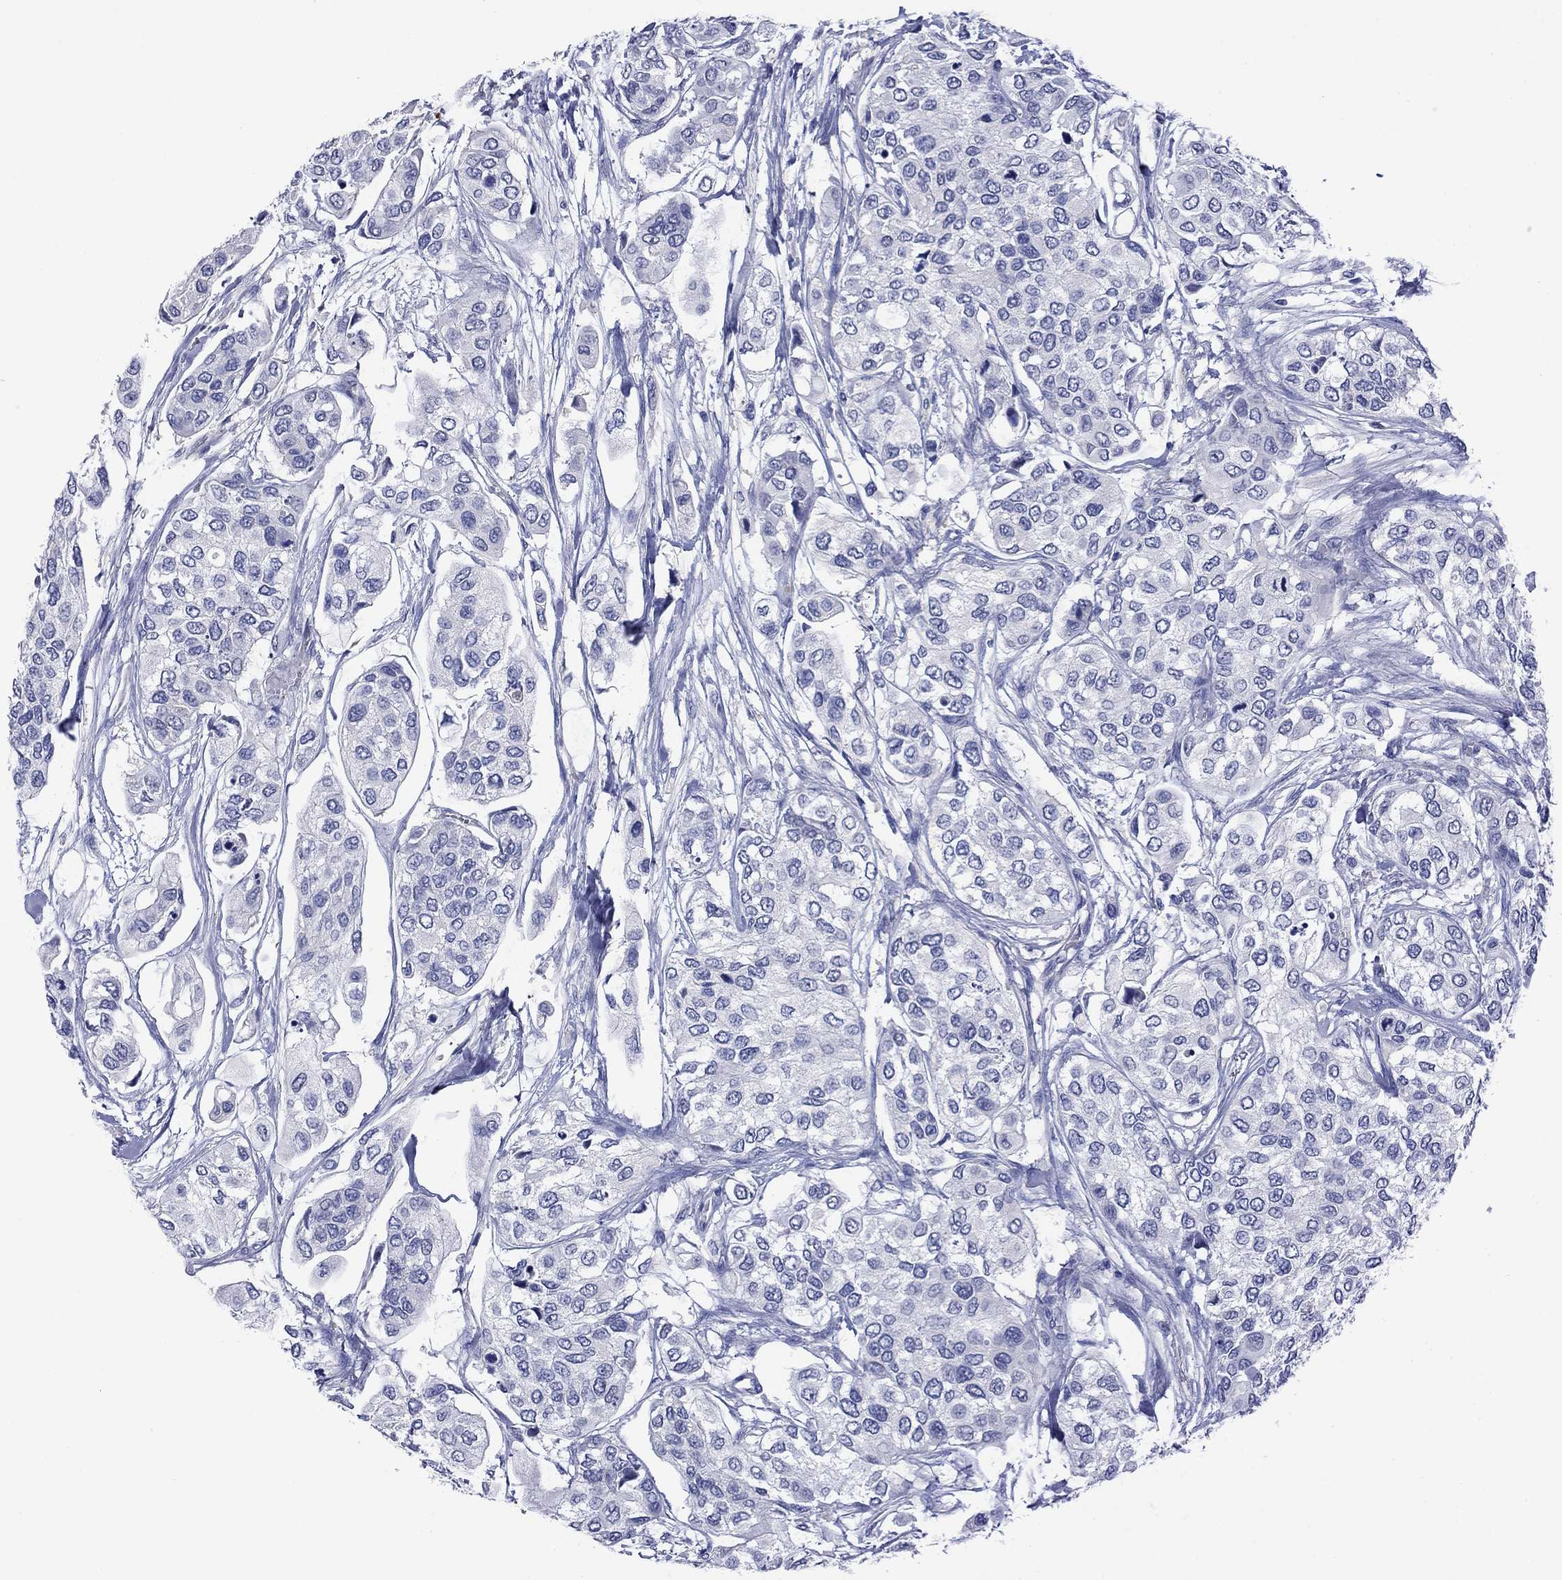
{"staining": {"intensity": "negative", "quantity": "none", "location": "none"}, "tissue": "urothelial cancer", "cell_type": "Tumor cells", "image_type": "cancer", "snomed": [{"axis": "morphology", "description": "Urothelial carcinoma, High grade"}, {"axis": "topography", "description": "Urinary bladder"}], "caption": "Urothelial carcinoma (high-grade) was stained to show a protein in brown. There is no significant staining in tumor cells.", "gene": "CNDP1", "patient": {"sex": "male", "age": 77}}